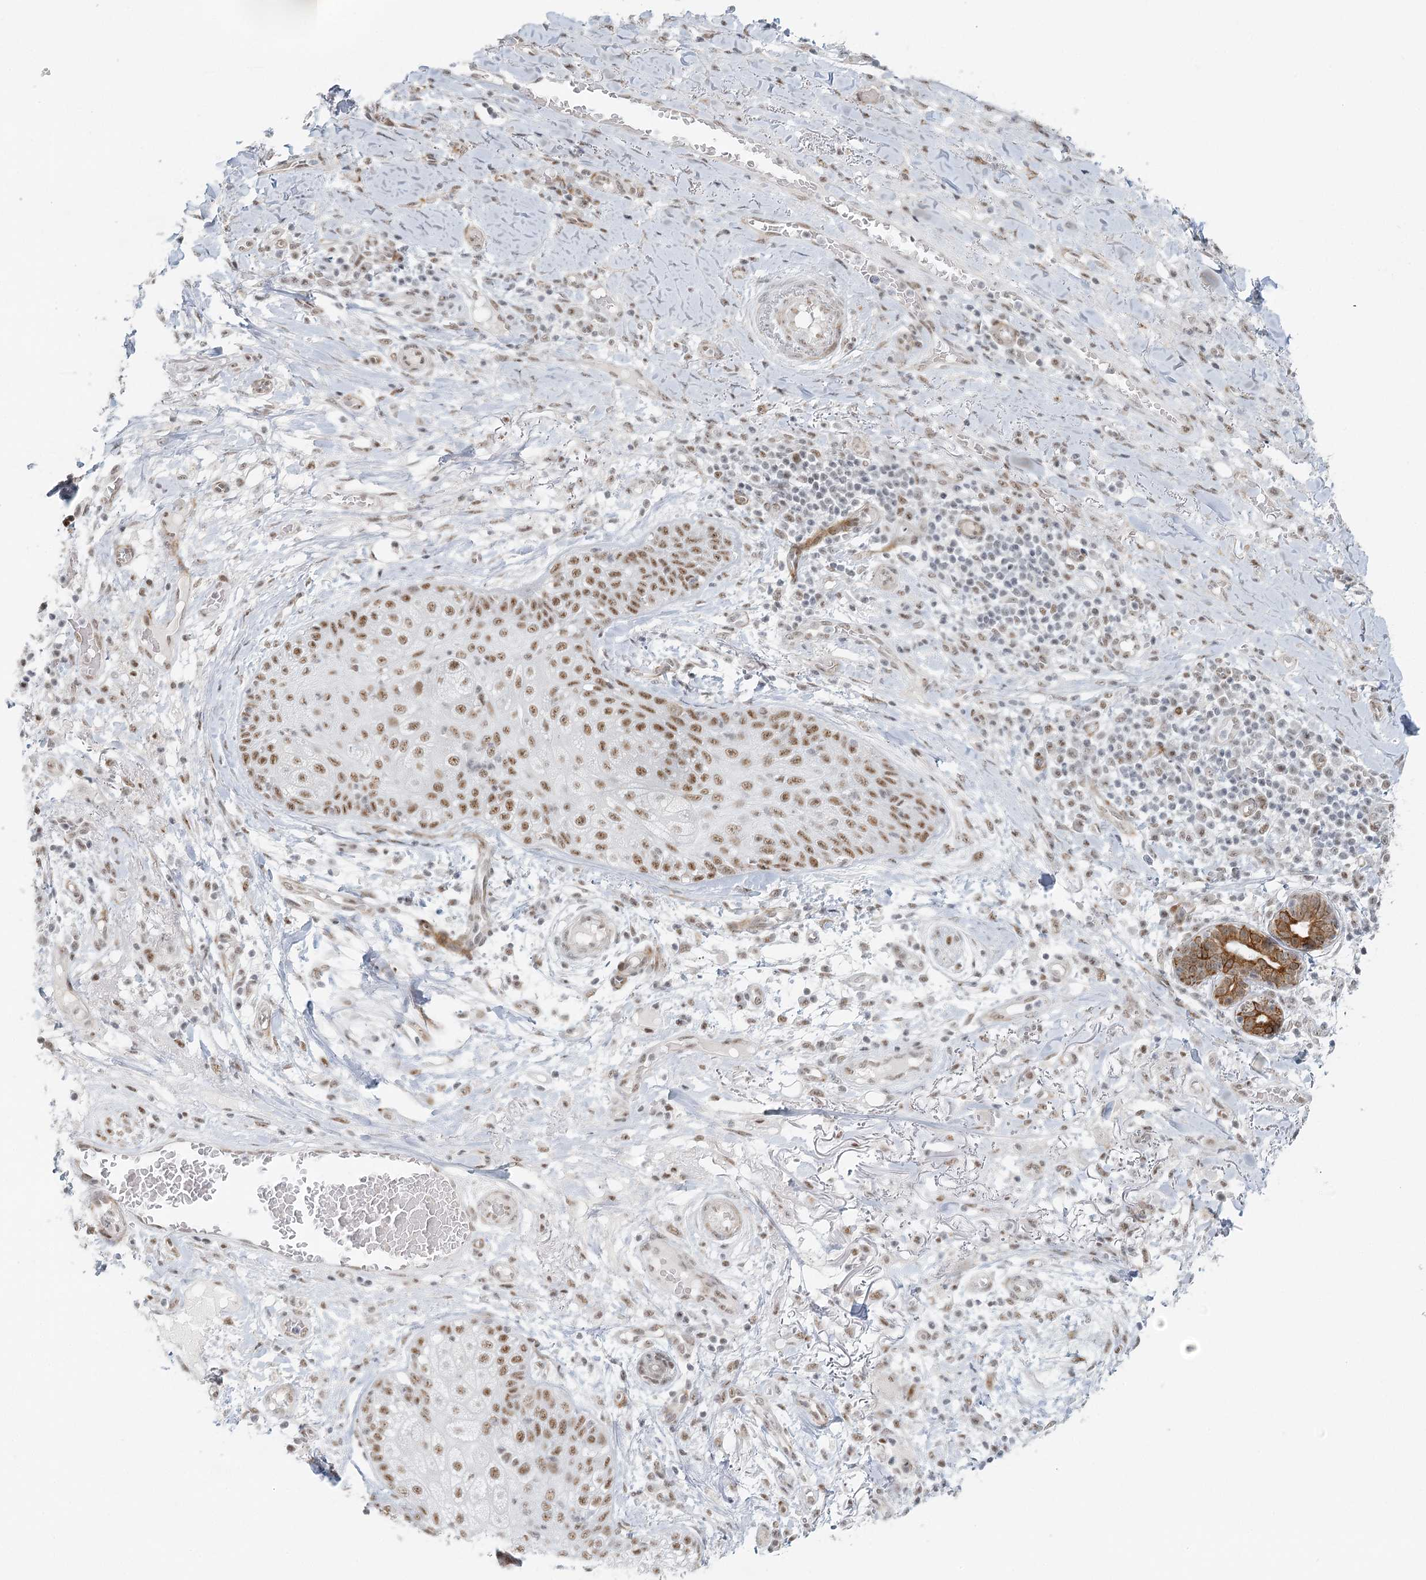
{"staining": {"intensity": "moderate", "quantity": ">75%", "location": "nuclear"}, "tissue": "skin cancer", "cell_type": "Tumor cells", "image_type": "cancer", "snomed": [{"axis": "morphology", "description": "Squamous cell carcinoma, NOS"}, {"axis": "topography", "description": "Skin"}], "caption": "Moderate nuclear protein positivity is seen in approximately >75% of tumor cells in squamous cell carcinoma (skin). (DAB (3,3'-diaminobenzidine) = brown stain, brightfield microscopy at high magnification).", "gene": "U2SURP", "patient": {"sex": "female", "age": 88}}